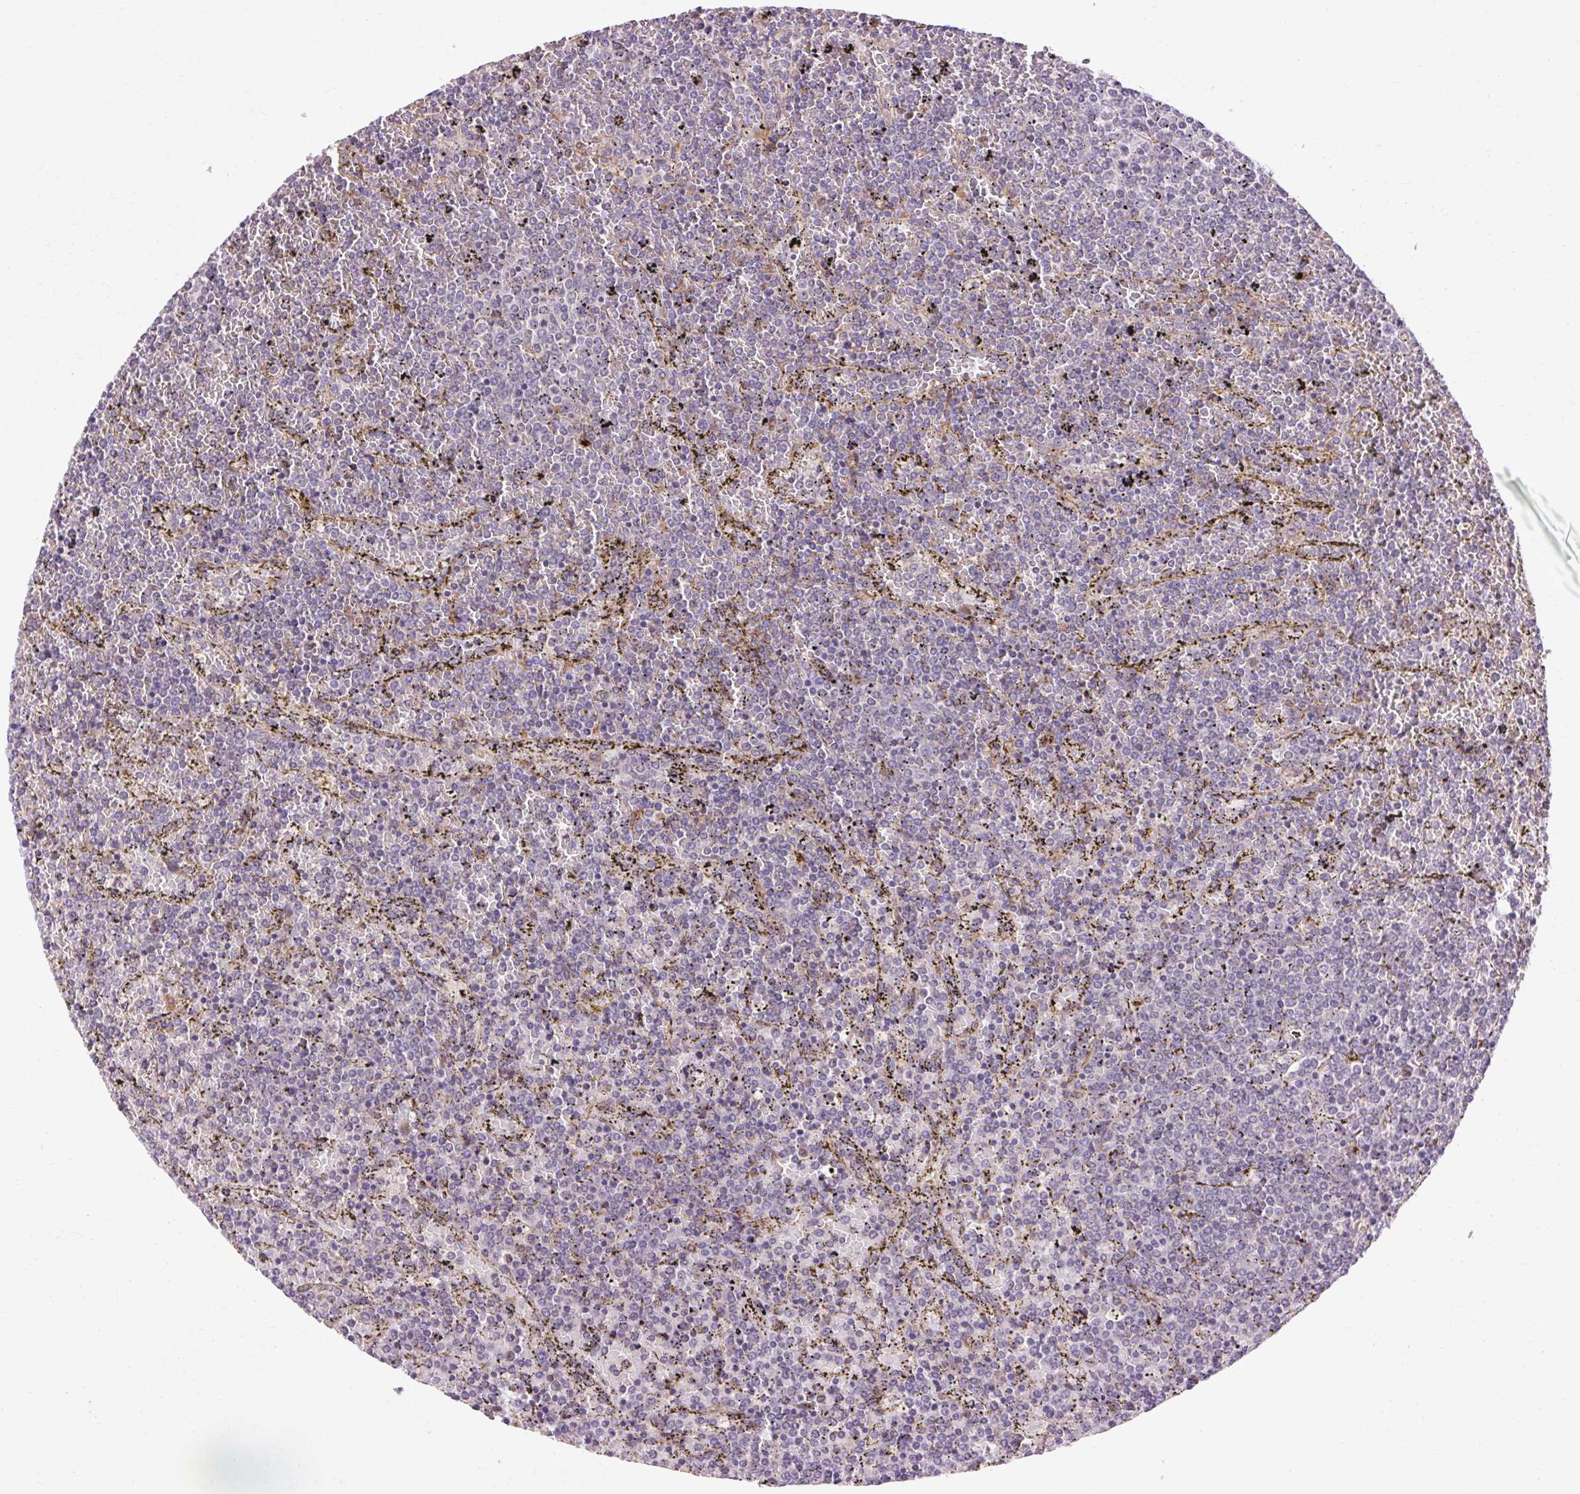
{"staining": {"intensity": "negative", "quantity": "none", "location": "none"}, "tissue": "lymphoma", "cell_type": "Tumor cells", "image_type": "cancer", "snomed": [{"axis": "morphology", "description": "Malignant lymphoma, non-Hodgkin's type, Low grade"}, {"axis": "topography", "description": "Spleen"}], "caption": "The histopathology image displays no significant staining in tumor cells of lymphoma. (Stains: DAB IHC with hematoxylin counter stain, Microscopy: brightfield microscopy at high magnification).", "gene": "TM6SF1", "patient": {"sex": "female", "age": 77}}